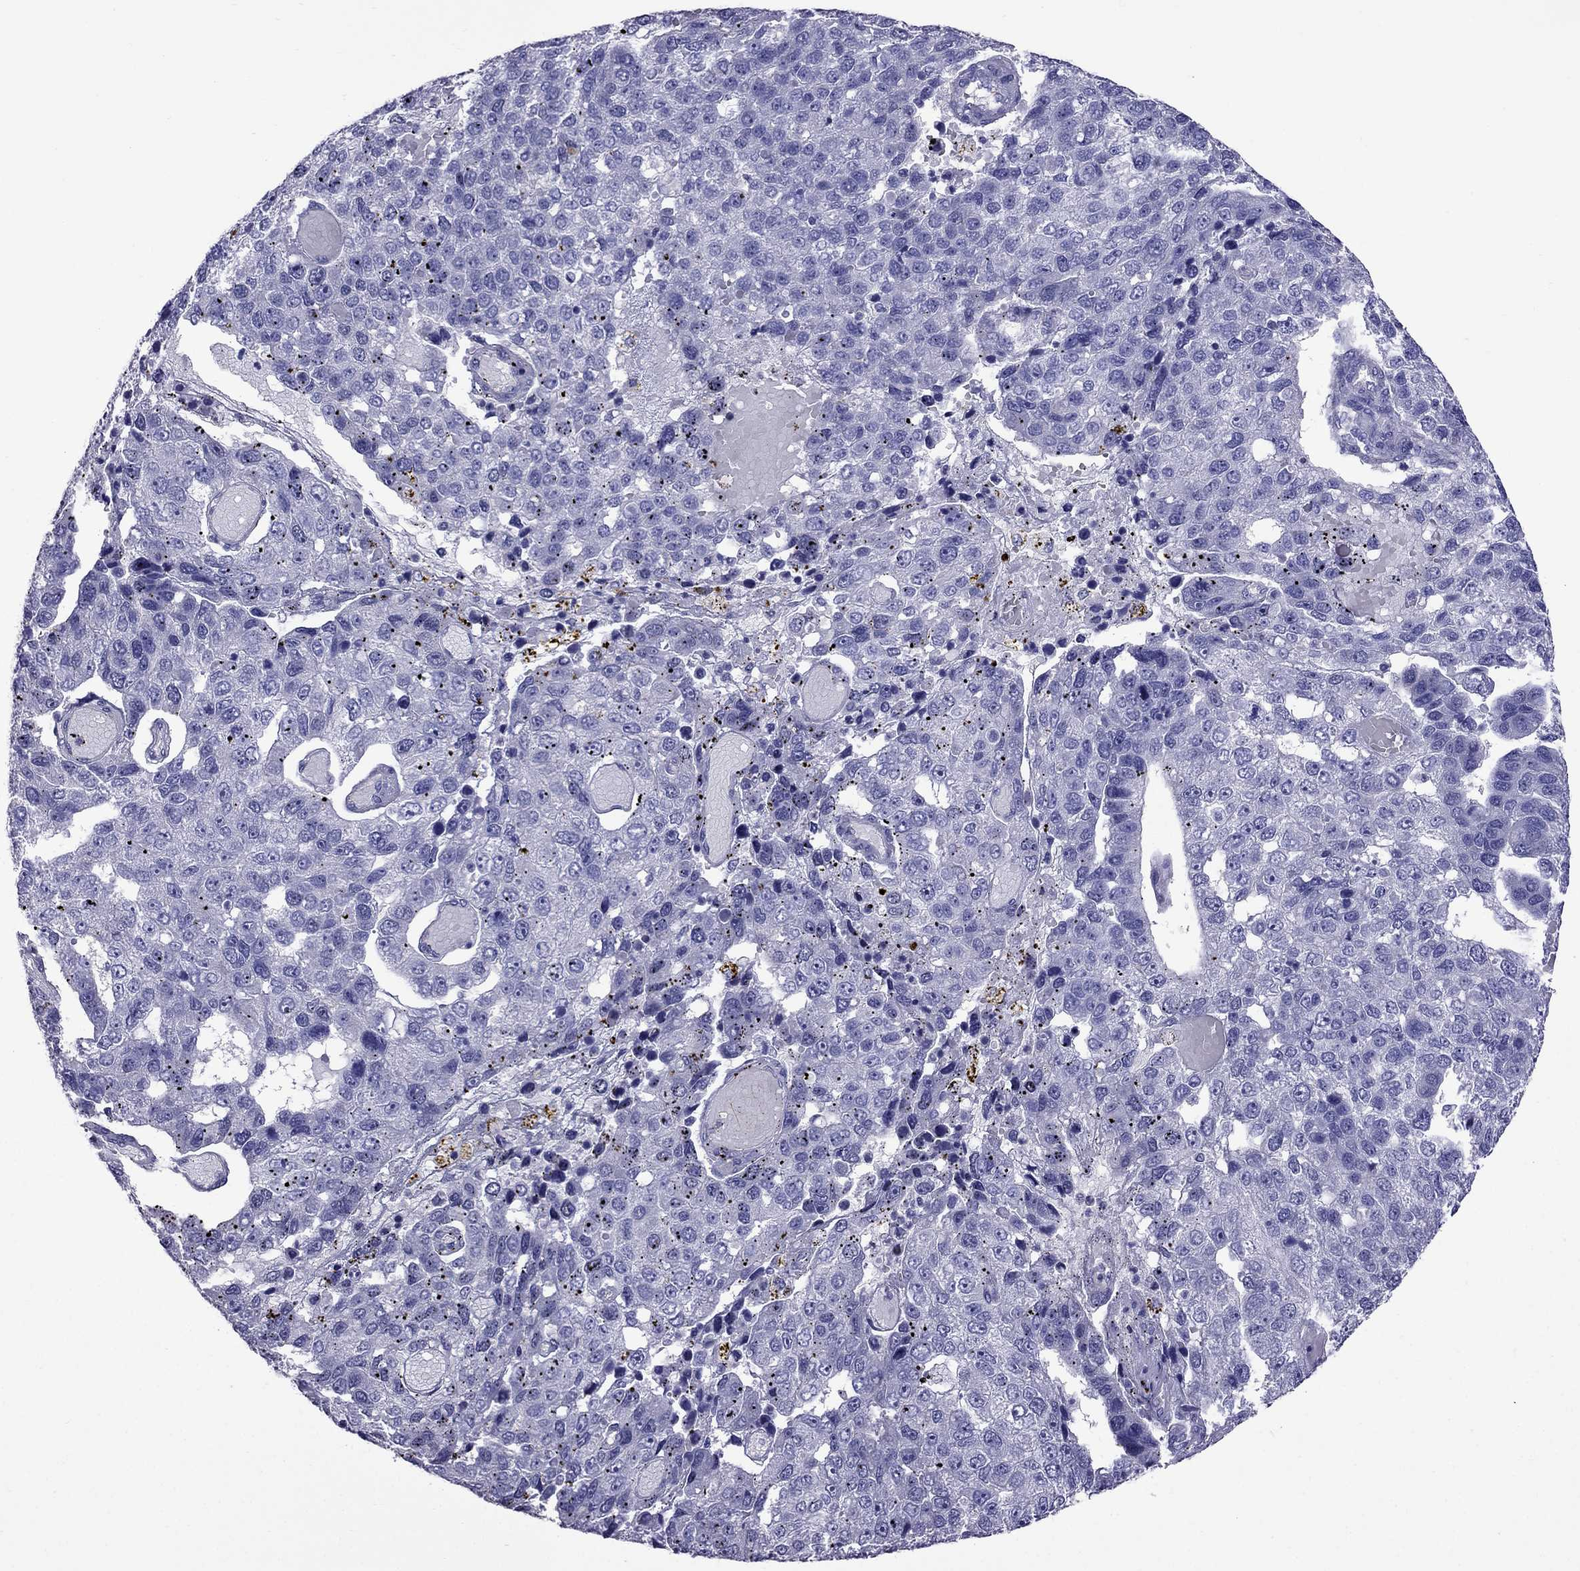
{"staining": {"intensity": "negative", "quantity": "none", "location": "none"}, "tissue": "pancreatic cancer", "cell_type": "Tumor cells", "image_type": "cancer", "snomed": [{"axis": "morphology", "description": "Adenocarcinoma, NOS"}, {"axis": "topography", "description": "Pancreas"}], "caption": "Tumor cells are negative for brown protein staining in pancreatic adenocarcinoma.", "gene": "OXCT2", "patient": {"sex": "female", "age": 61}}